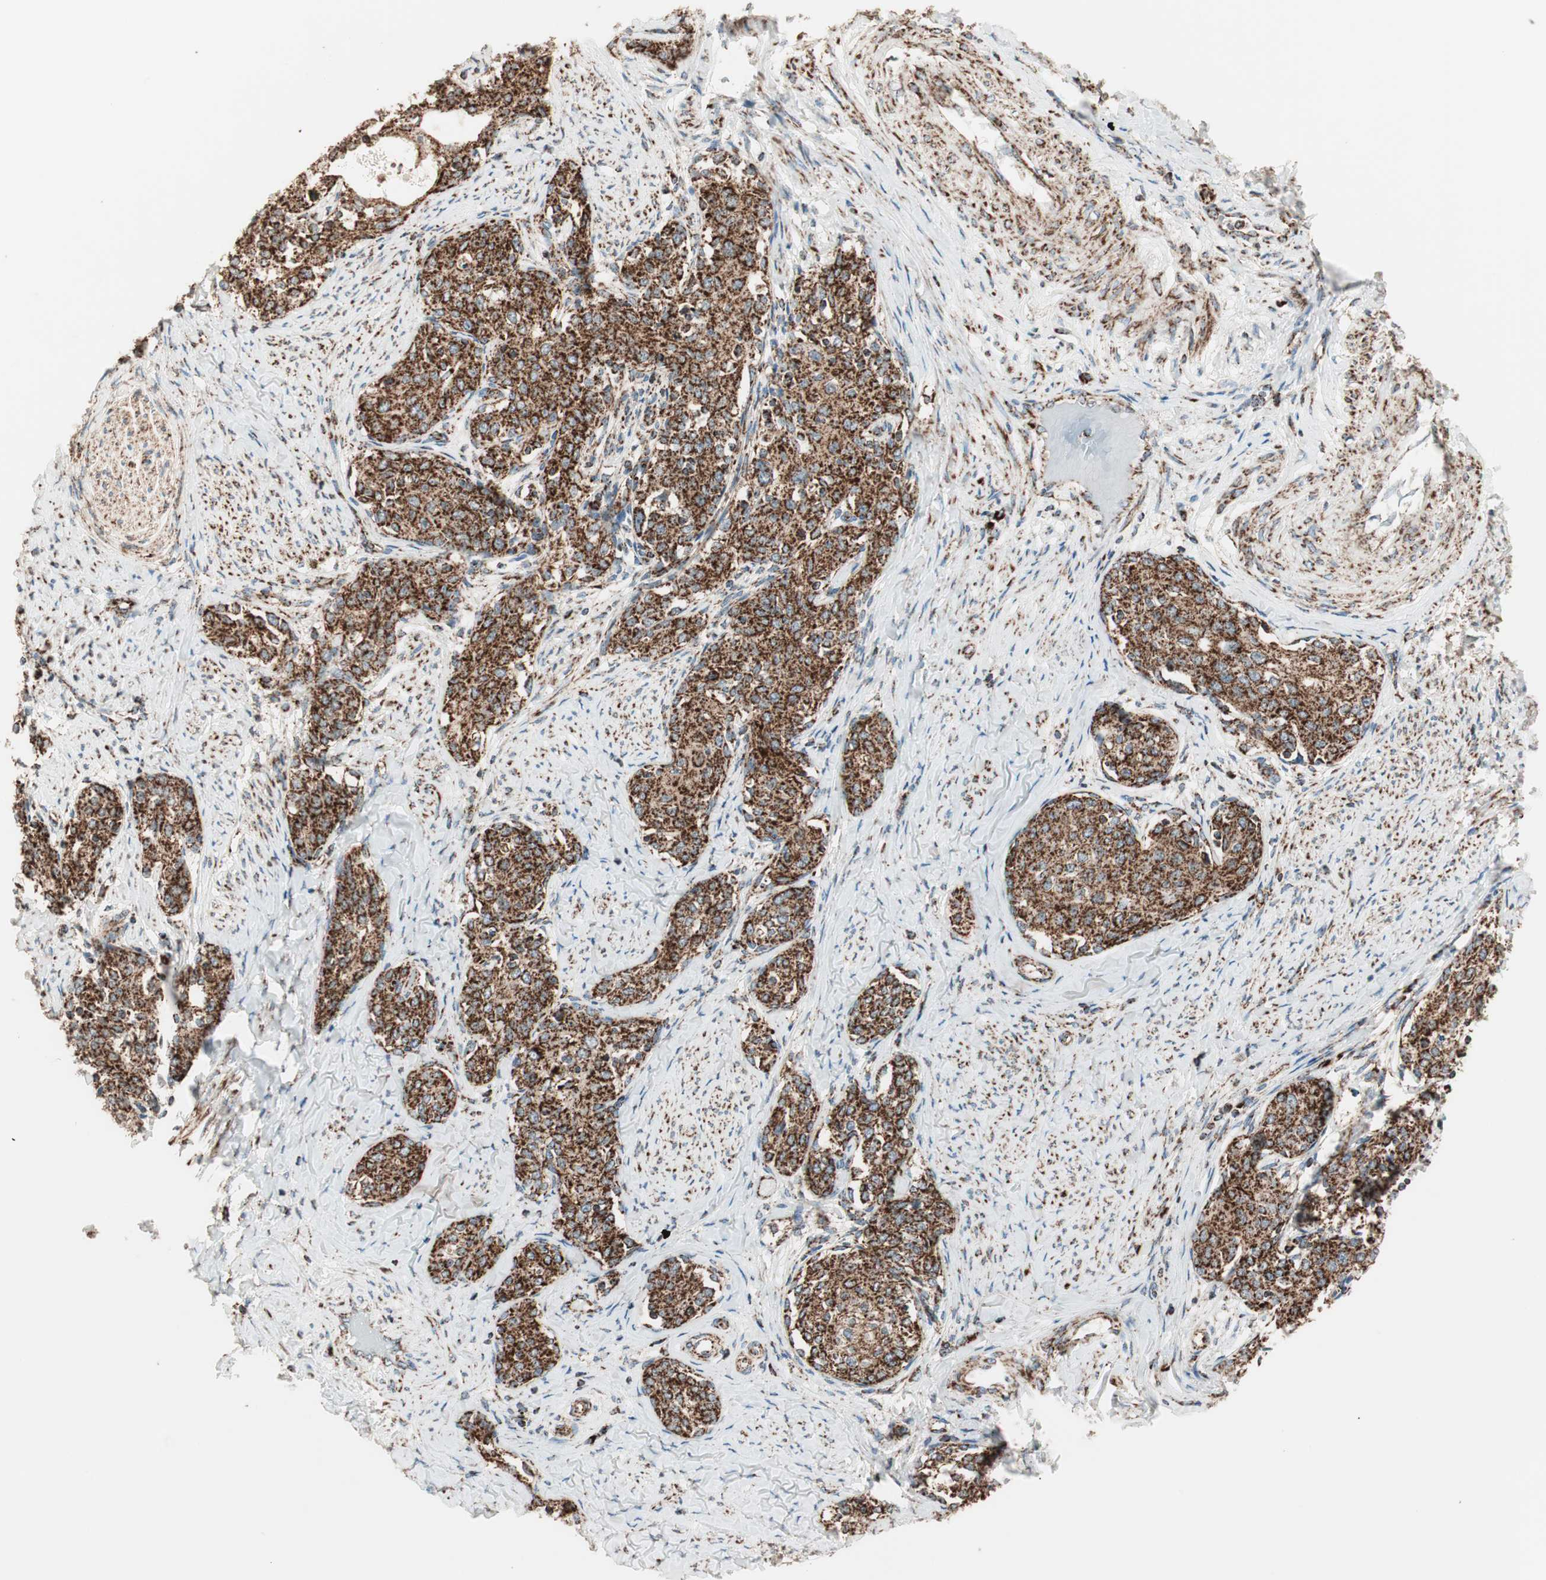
{"staining": {"intensity": "strong", "quantity": ">75%", "location": "cytoplasmic/membranous"}, "tissue": "cervical cancer", "cell_type": "Tumor cells", "image_type": "cancer", "snomed": [{"axis": "morphology", "description": "Squamous cell carcinoma, NOS"}, {"axis": "morphology", "description": "Adenocarcinoma, NOS"}, {"axis": "topography", "description": "Cervix"}], "caption": "Immunohistochemical staining of cervical cancer (adenocarcinoma) reveals high levels of strong cytoplasmic/membranous positivity in approximately >75% of tumor cells.", "gene": "TOMM22", "patient": {"sex": "female", "age": 52}}